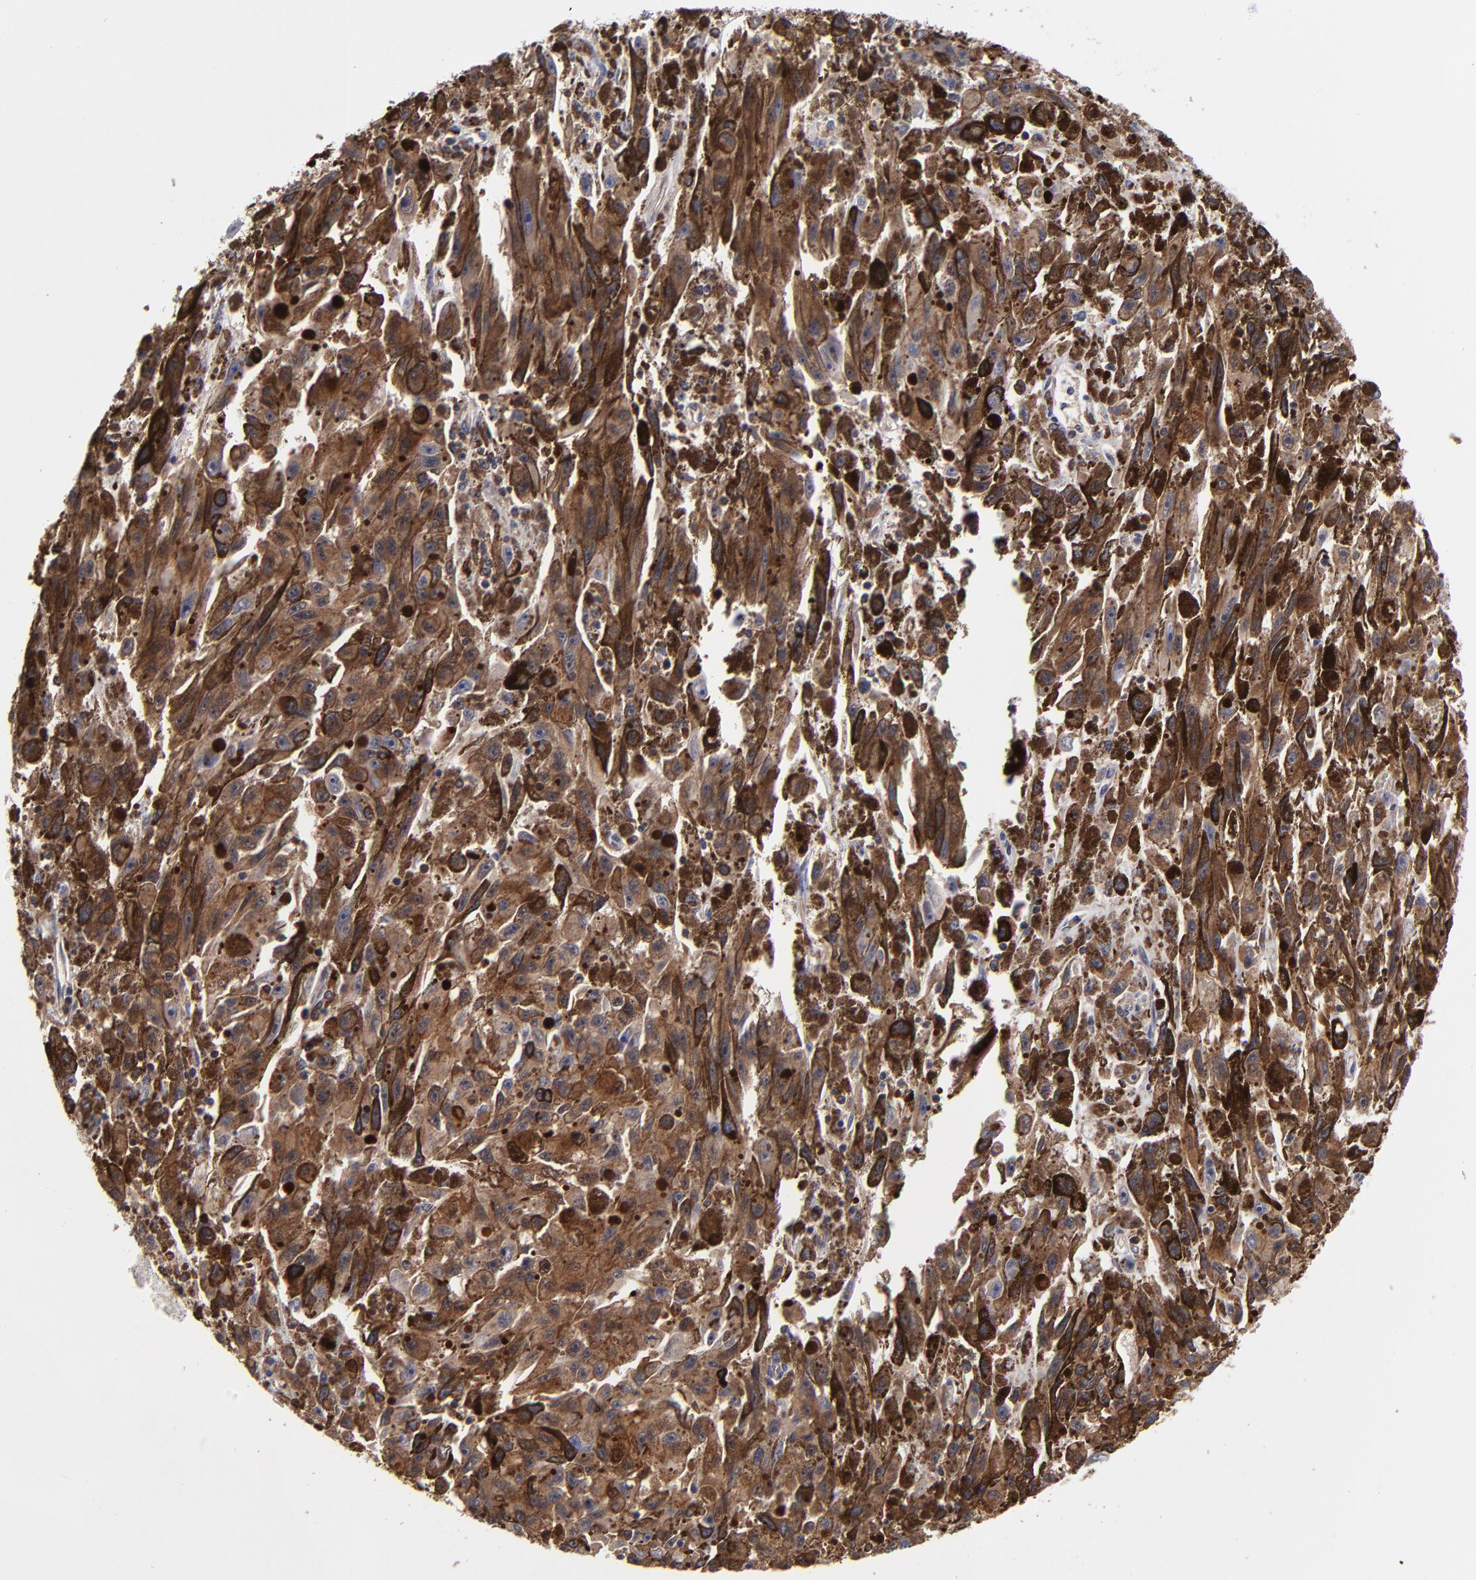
{"staining": {"intensity": "strong", "quantity": ">75%", "location": "cytoplasmic/membranous,nuclear"}, "tissue": "melanoma", "cell_type": "Tumor cells", "image_type": "cancer", "snomed": [{"axis": "morphology", "description": "Malignant melanoma, NOS"}, {"axis": "topography", "description": "Skin"}], "caption": "Strong cytoplasmic/membranous and nuclear positivity is appreciated in about >75% of tumor cells in melanoma.", "gene": "DCTPP1", "patient": {"sex": "female", "age": 104}}